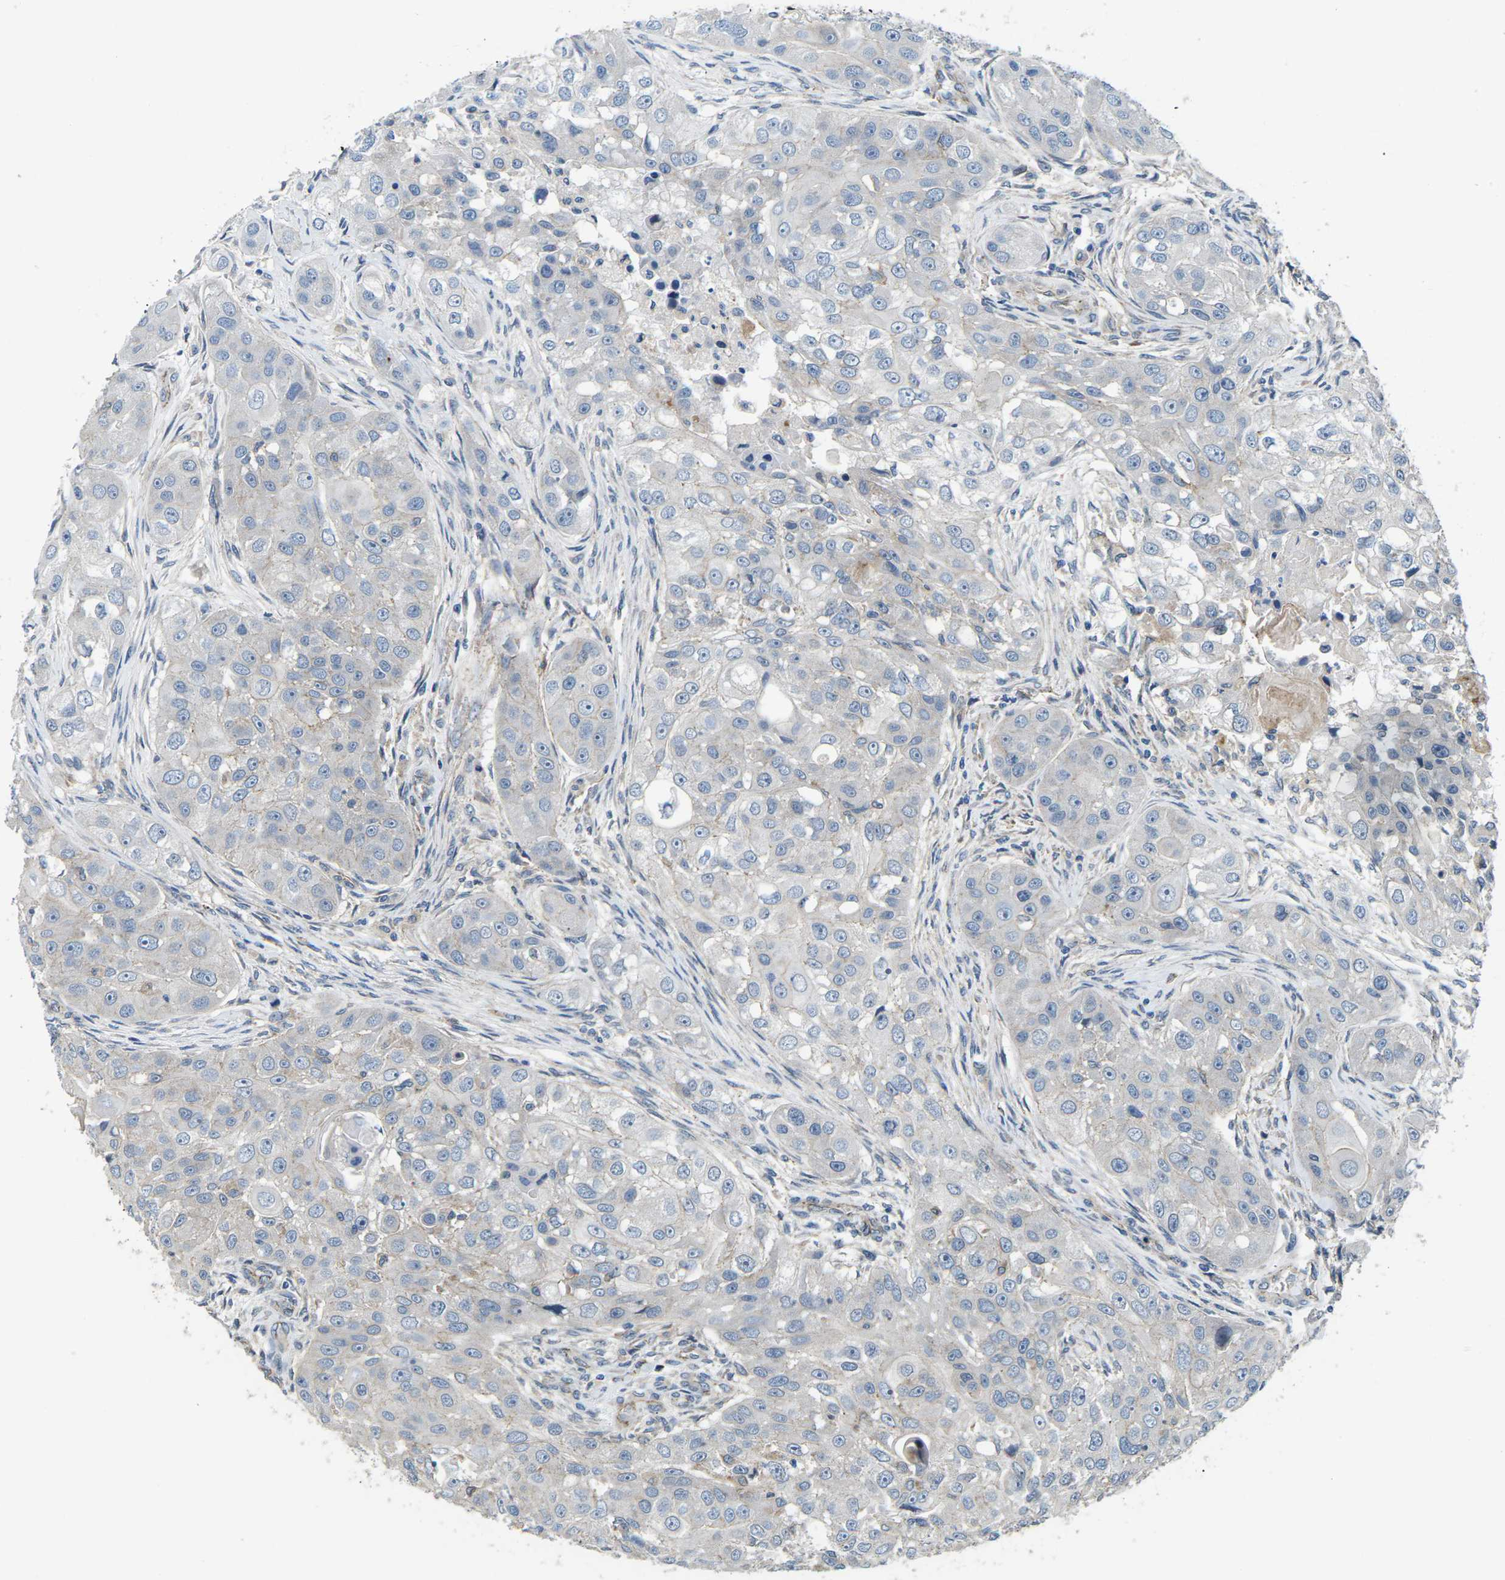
{"staining": {"intensity": "negative", "quantity": "none", "location": "none"}, "tissue": "head and neck cancer", "cell_type": "Tumor cells", "image_type": "cancer", "snomed": [{"axis": "morphology", "description": "Normal tissue, NOS"}, {"axis": "morphology", "description": "Squamous cell carcinoma, NOS"}, {"axis": "topography", "description": "Skeletal muscle"}, {"axis": "topography", "description": "Head-Neck"}], "caption": "This is an immunohistochemistry photomicrograph of head and neck cancer. There is no positivity in tumor cells.", "gene": "CTNND1", "patient": {"sex": "male", "age": 51}}